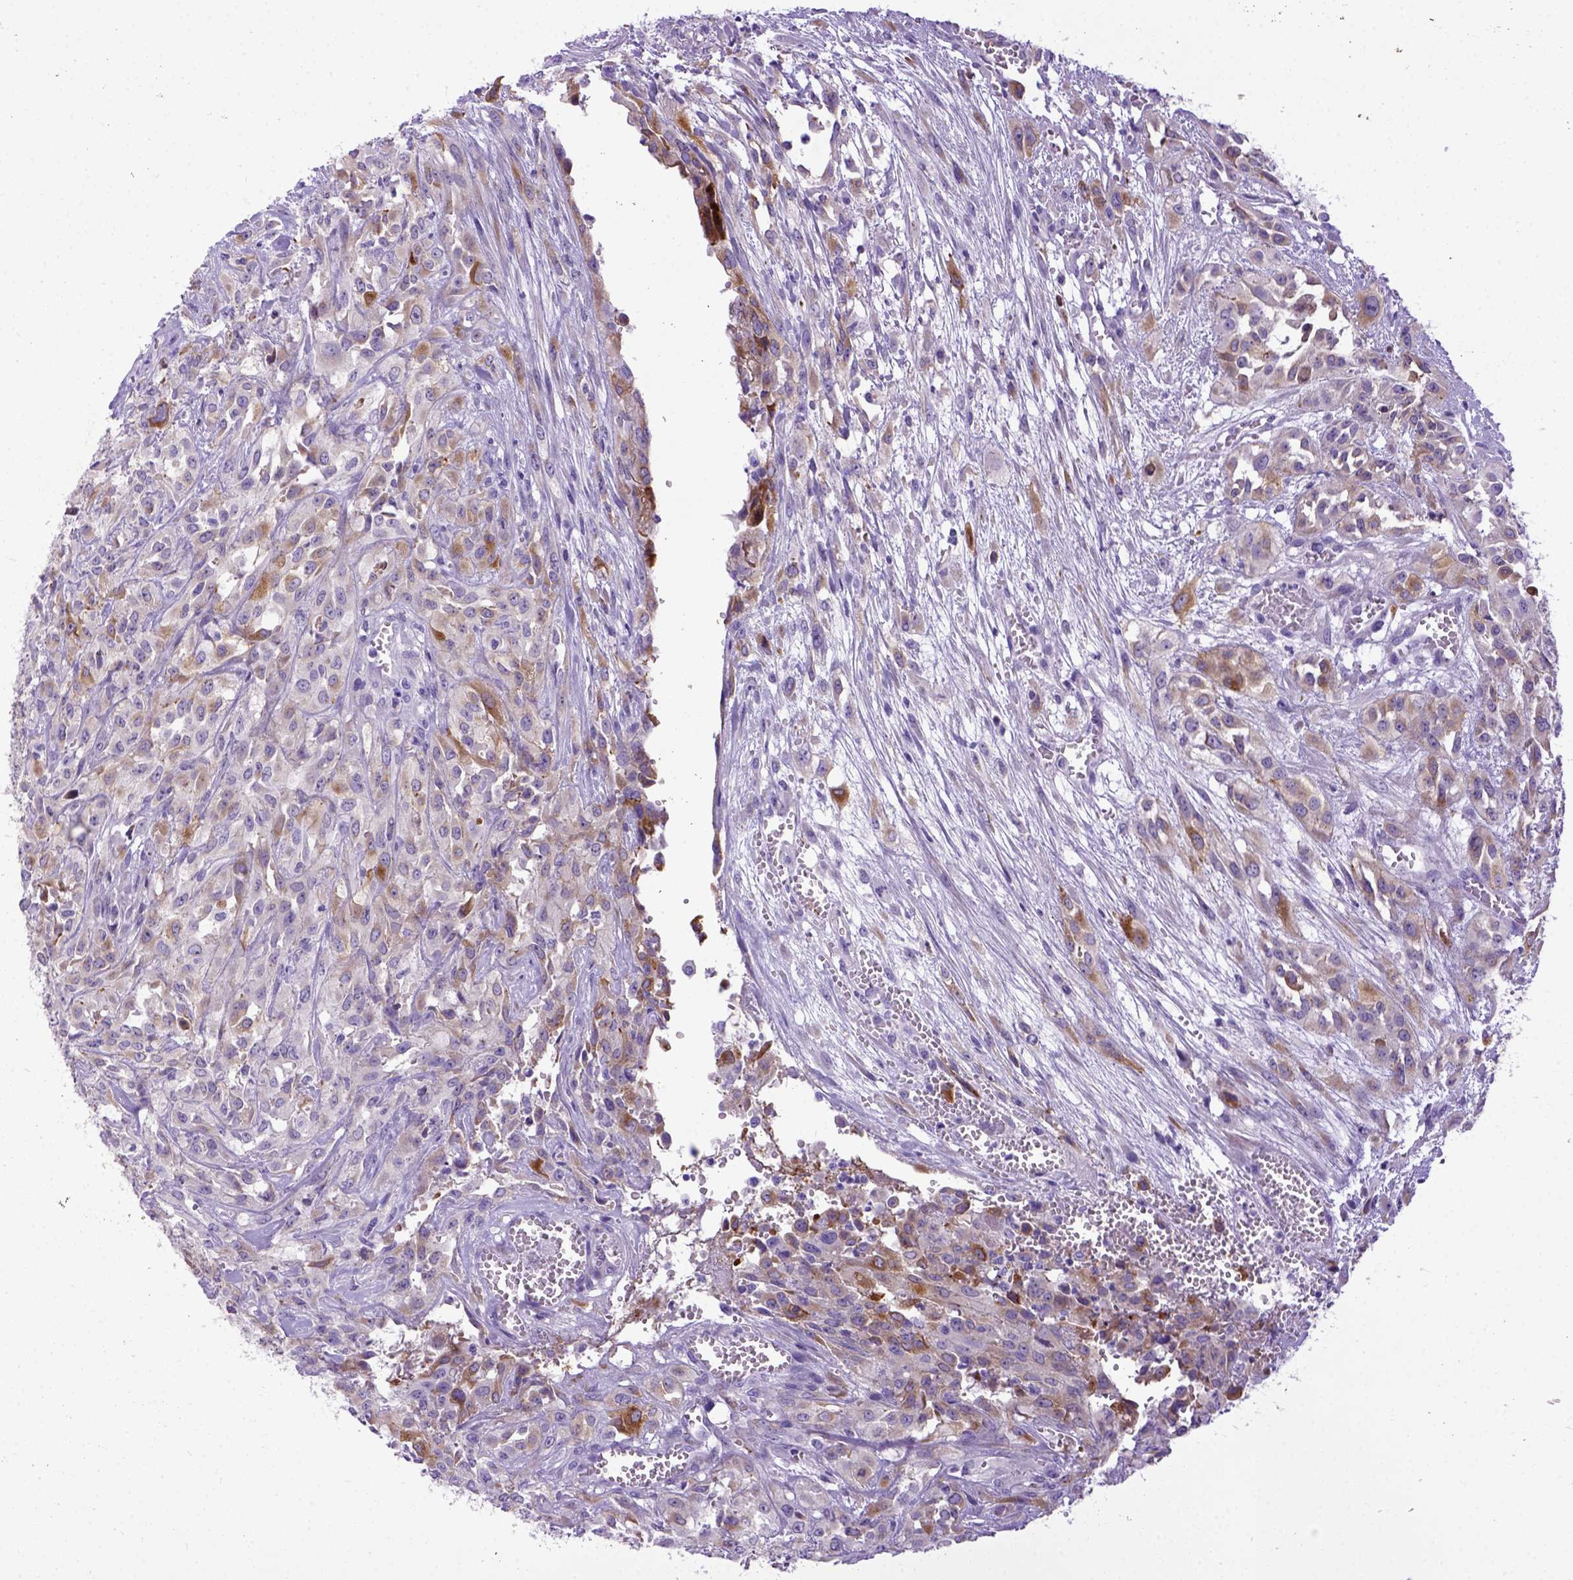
{"staining": {"intensity": "moderate", "quantity": "25%-75%", "location": "cytoplasmic/membranous"}, "tissue": "urothelial cancer", "cell_type": "Tumor cells", "image_type": "cancer", "snomed": [{"axis": "morphology", "description": "Urothelial carcinoma, High grade"}, {"axis": "topography", "description": "Urinary bladder"}], "caption": "Immunohistochemistry (IHC) micrograph of neoplastic tissue: urothelial carcinoma (high-grade) stained using immunohistochemistry exhibits medium levels of moderate protein expression localized specifically in the cytoplasmic/membranous of tumor cells, appearing as a cytoplasmic/membranous brown color.", "gene": "IGF2", "patient": {"sex": "male", "age": 67}}